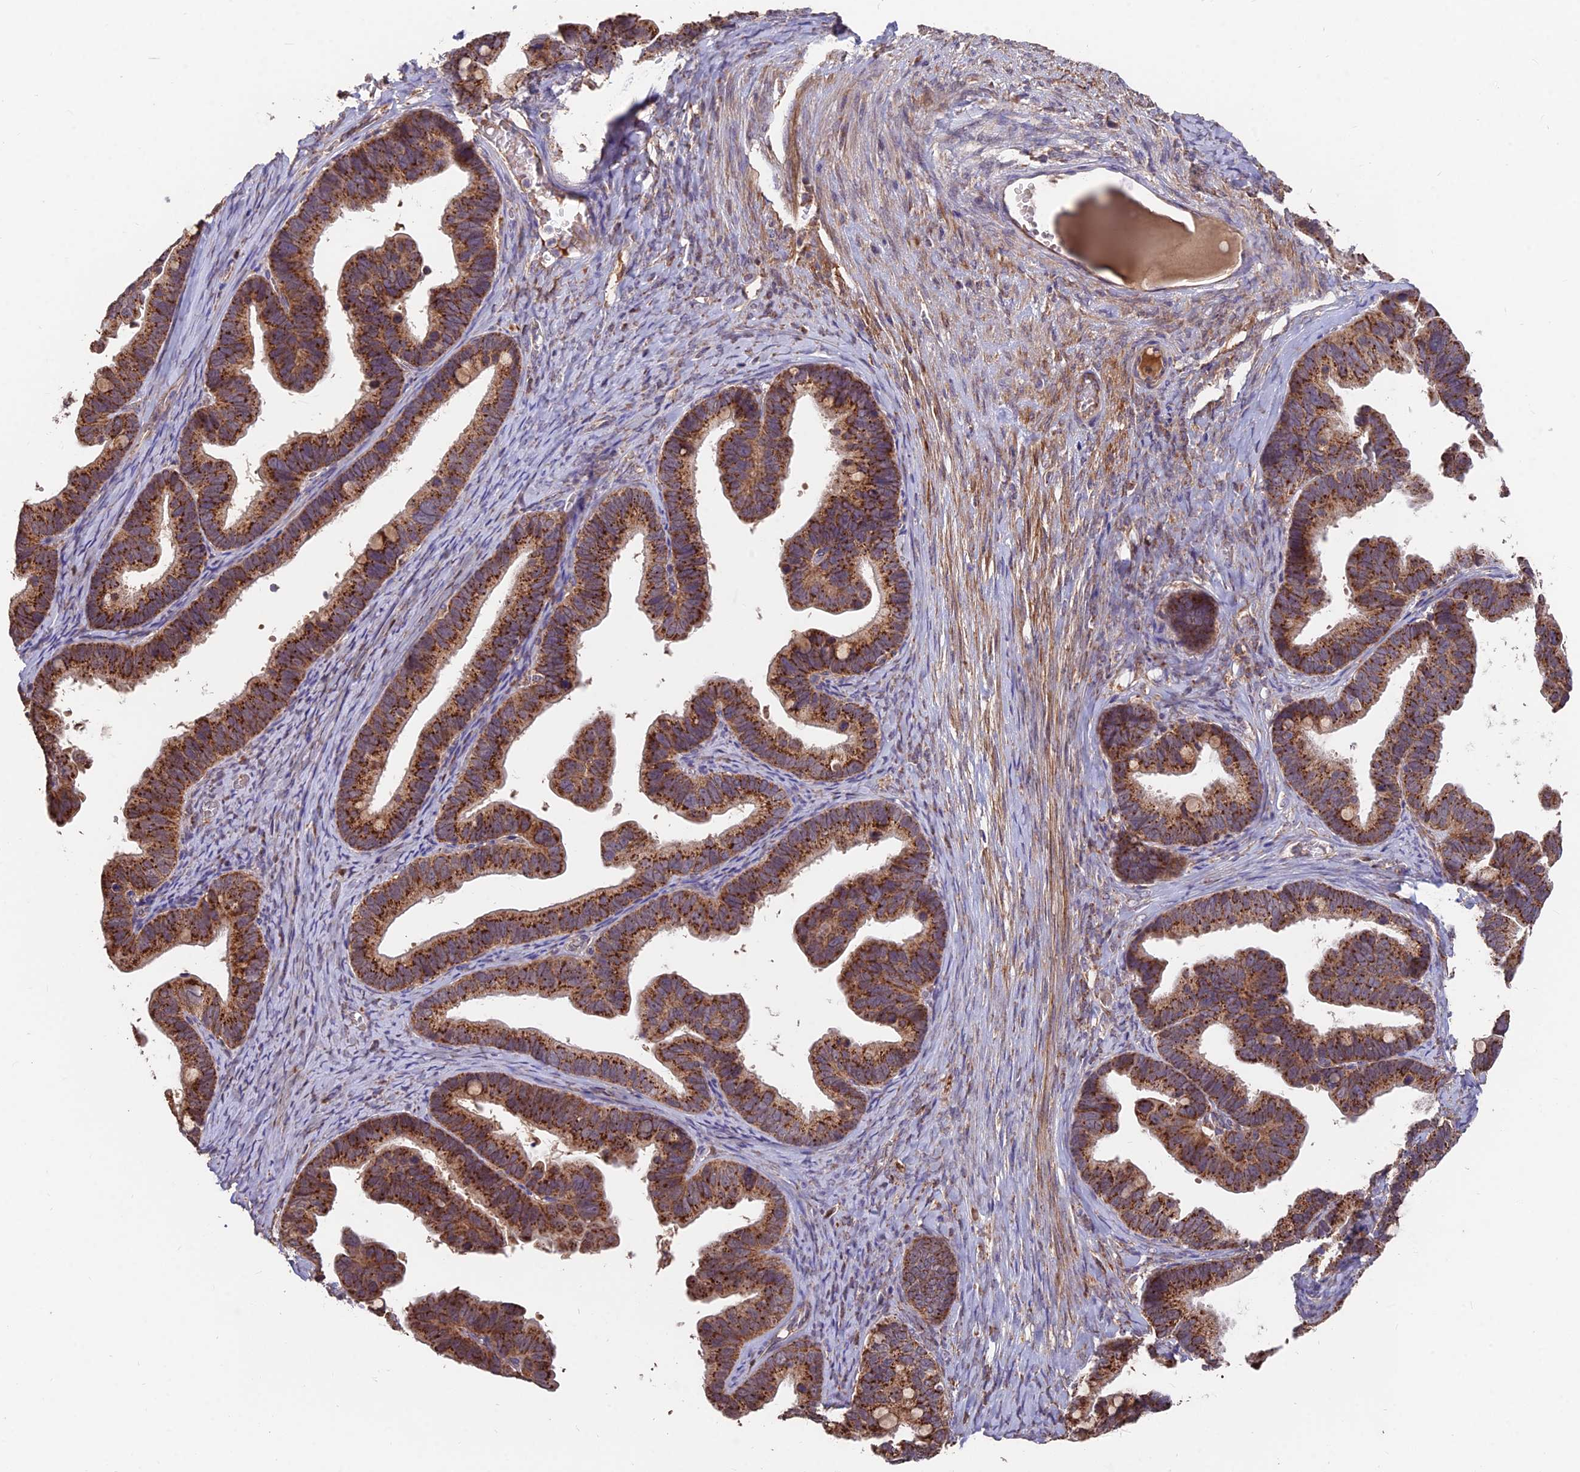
{"staining": {"intensity": "strong", "quantity": ">75%", "location": "cytoplasmic/membranous"}, "tissue": "ovarian cancer", "cell_type": "Tumor cells", "image_type": "cancer", "snomed": [{"axis": "morphology", "description": "Cystadenocarcinoma, serous, NOS"}, {"axis": "topography", "description": "Ovary"}], "caption": "About >75% of tumor cells in human ovarian cancer (serous cystadenocarcinoma) exhibit strong cytoplasmic/membranous protein staining as visualized by brown immunohistochemical staining.", "gene": "IFT22", "patient": {"sex": "female", "age": 56}}